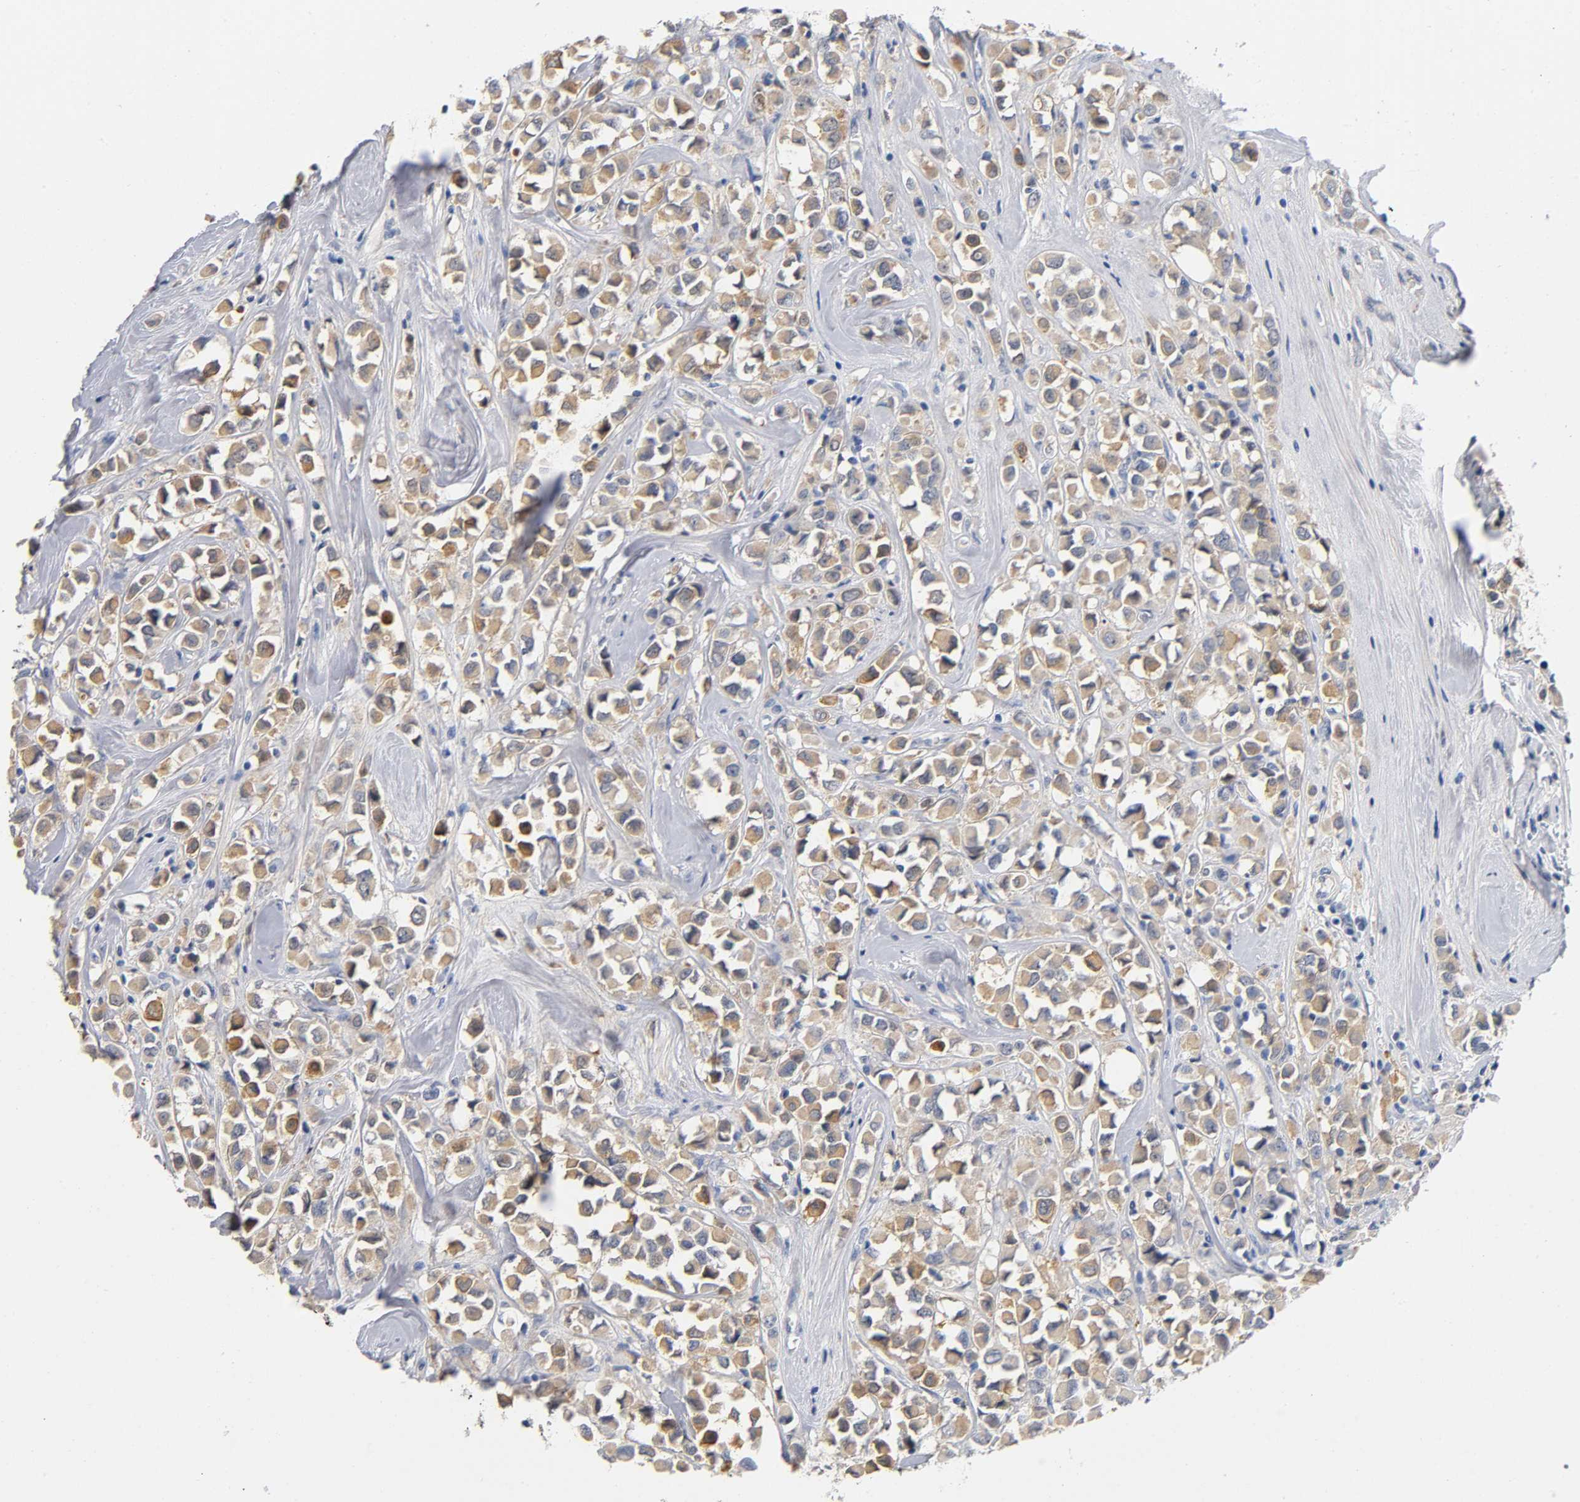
{"staining": {"intensity": "moderate", "quantity": ">75%", "location": "cytoplasmic/membranous"}, "tissue": "breast cancer", "cell_type": "Tumor cells", "image_type": "cancer", "snomed": [{"axis": "morphology", "description": "Duct carcinoma"}, {"axis": "topography", "description": "Breast"}], "caption": "Tumor cells demonstrate medium levels of moderate cytoplasmic/membranous expression in about >75% of cells in human breast cancer (infiltrating ductal carcinoma).", "gene": "TNC", "patient": {"sex": "female", "age": 61}}